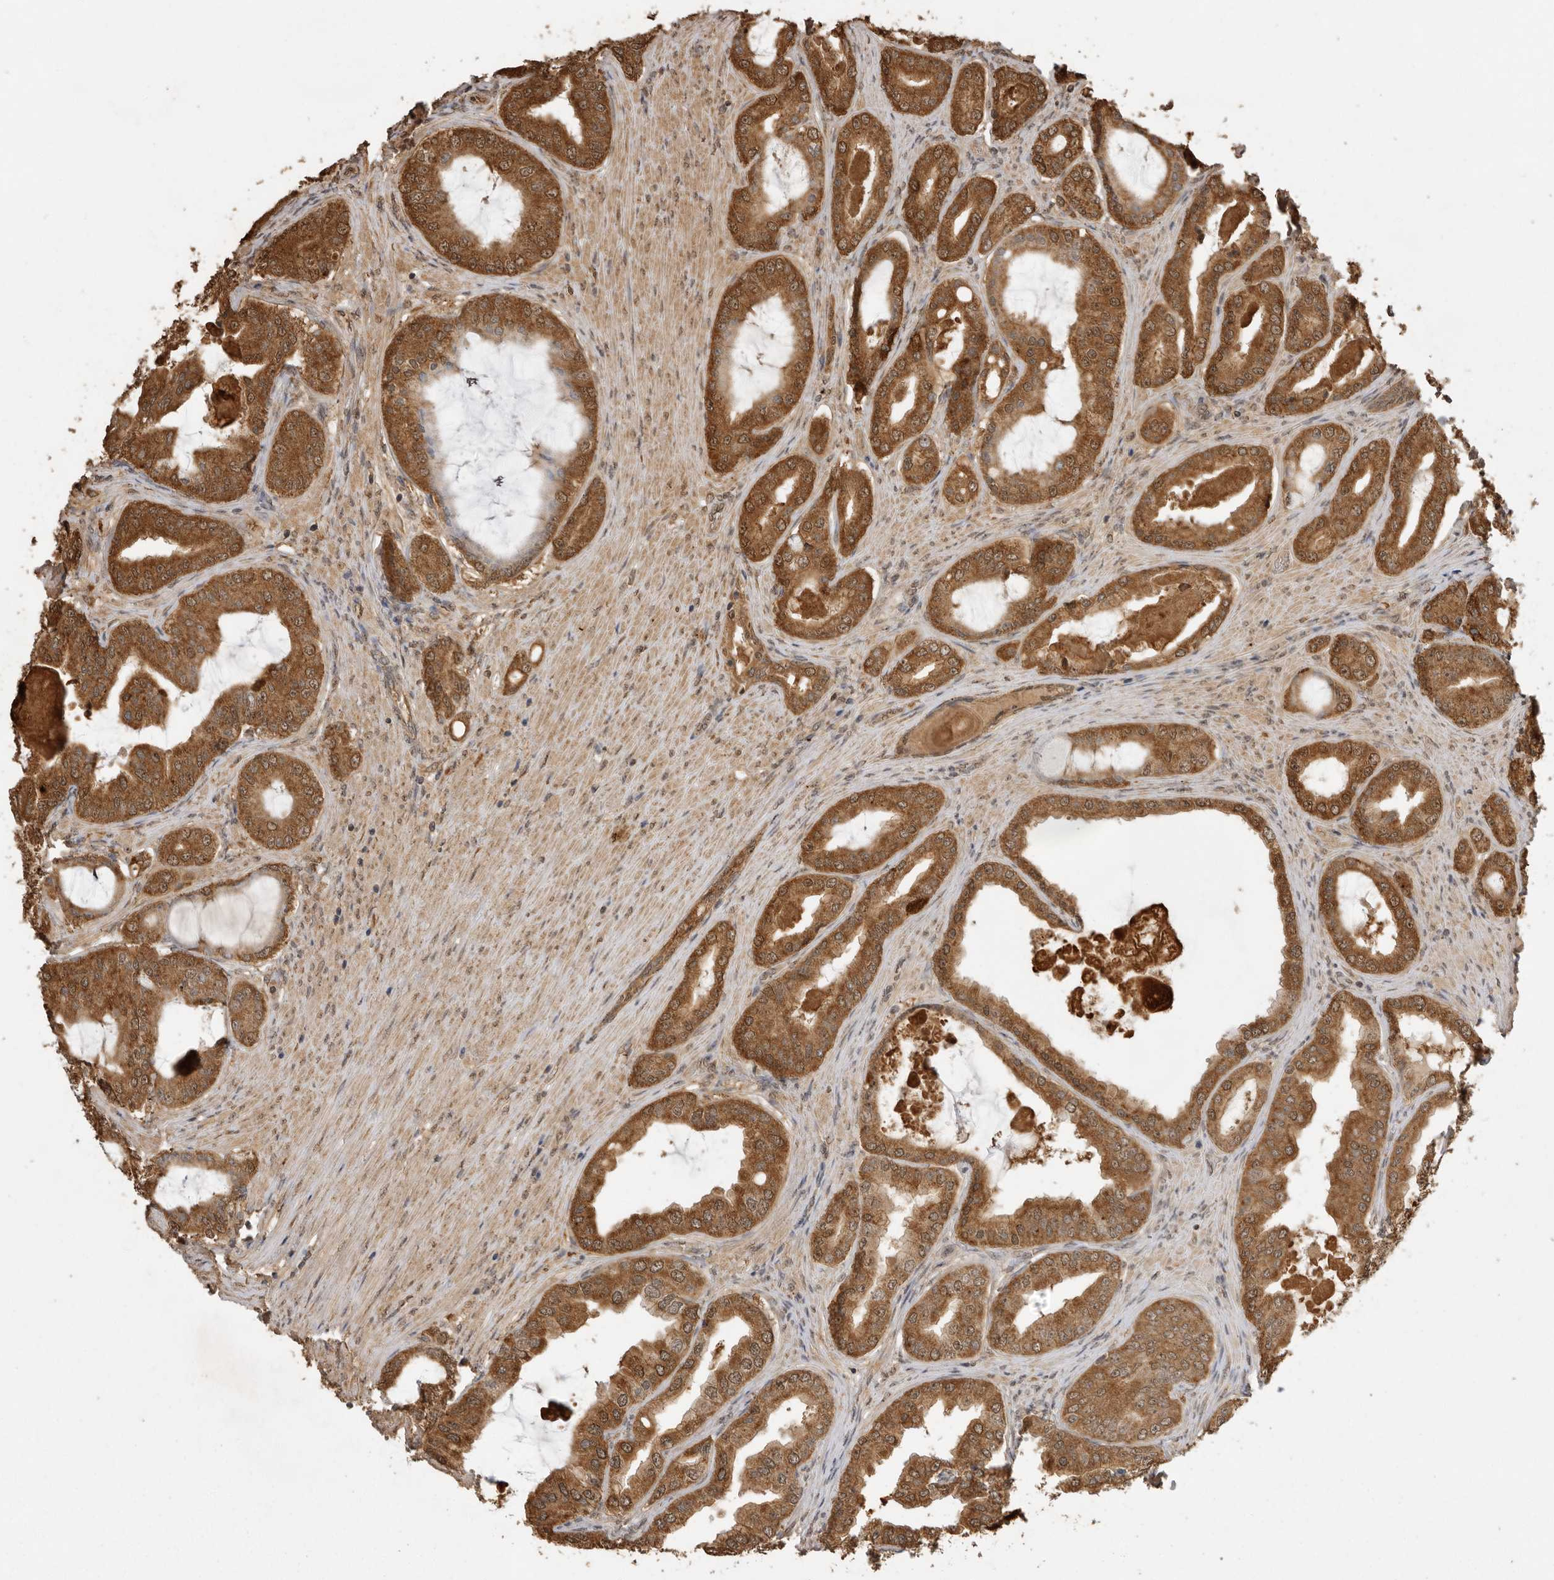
{"staining": {"intensity": "strong", "quantity": ">75%", "location": "cytoplasmic/membranous"}, "tissue": "prostate cancer", "cell_type": "Tumor cells", "image_type": "cancer", "snomed": [{"axis": "morphology", "description": "Adenocarcinoma, High grade"}, {"axis": "topography", "description": "Prostate"}], "caption": "This is an image of IHC staining of high-grade adenocarcinoma (prostate), which shows strong positivity in the cytoplasmic/membranous of tumor cells.", "gene": "JAG2", "patient": {"sex": "male", "age": 60}}